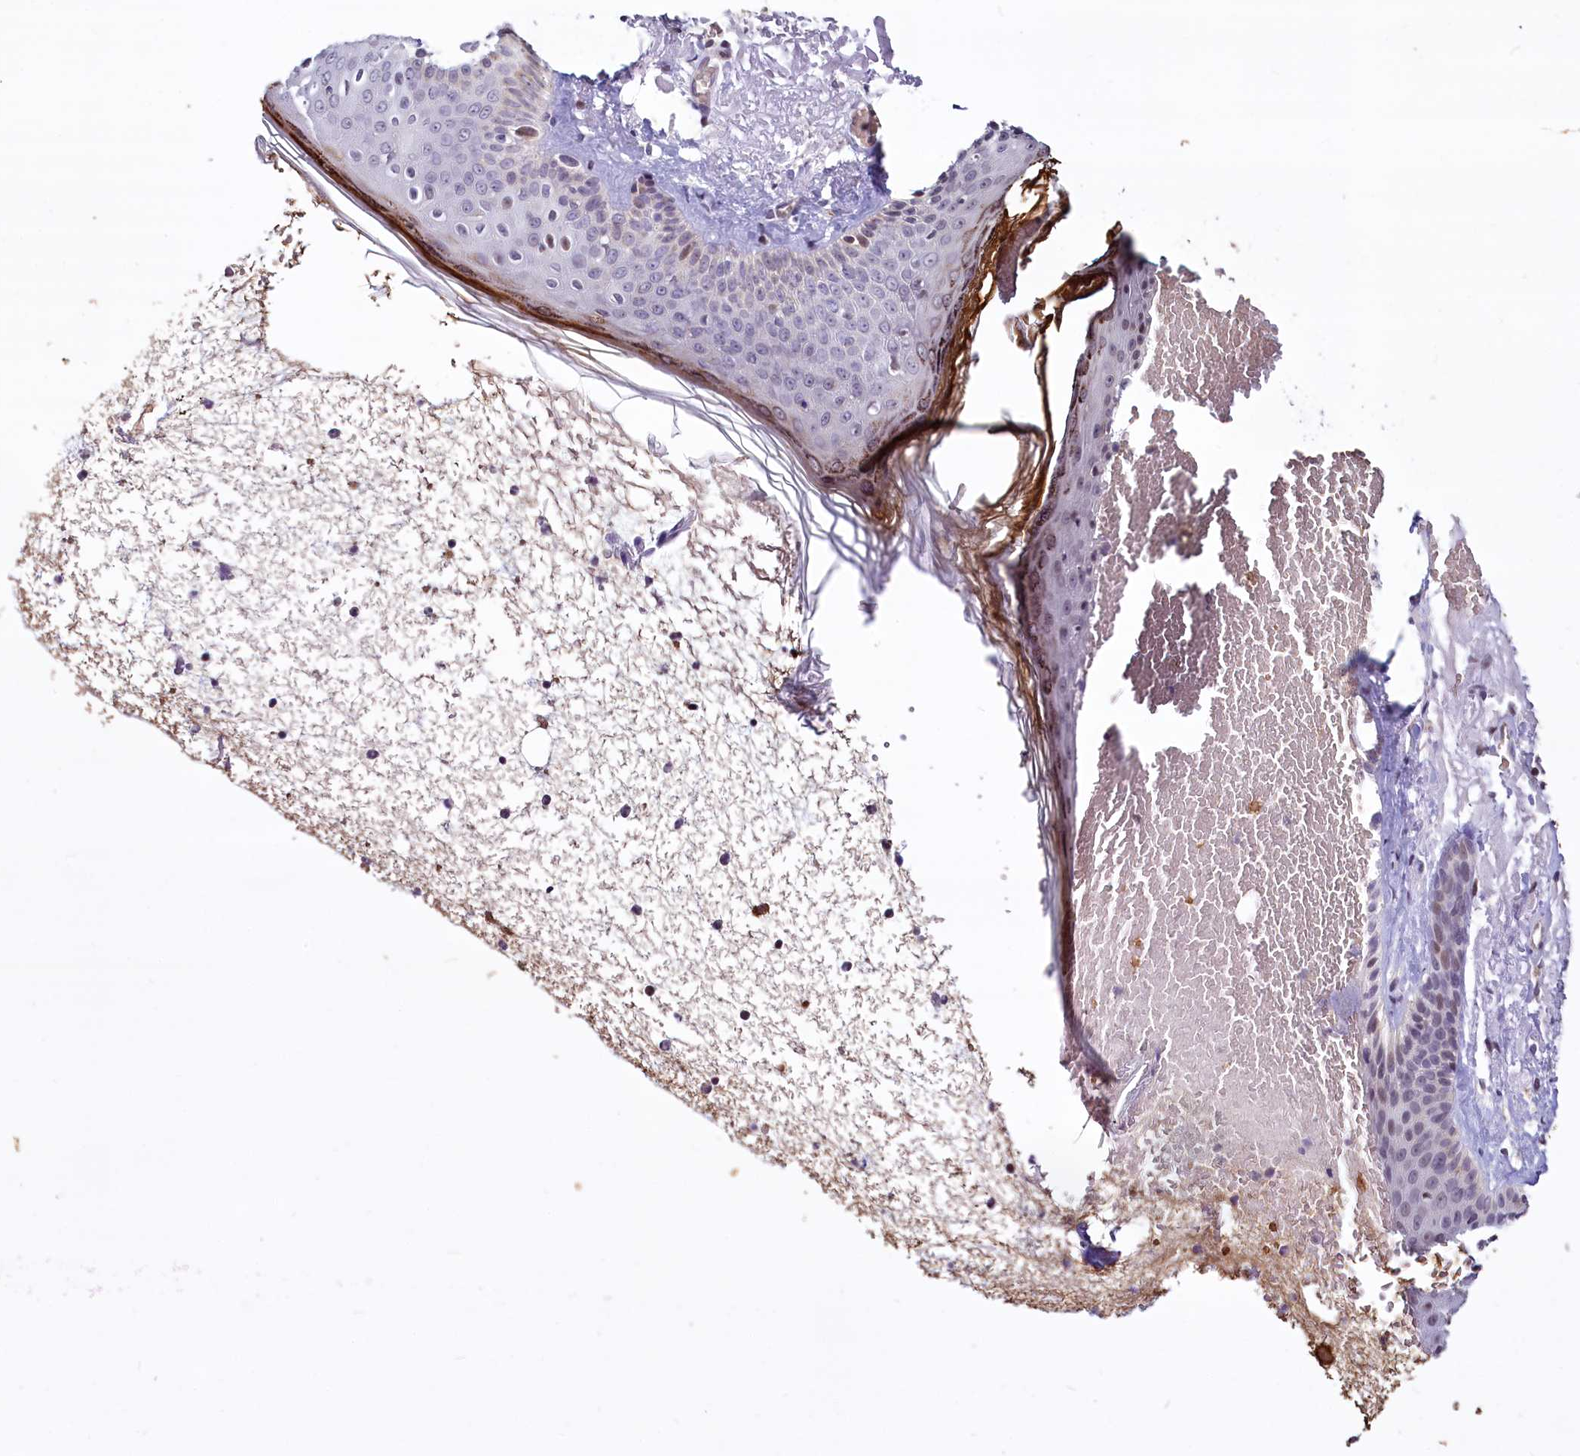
{"staining": {"intensity": "negative", "quantity": "none", "location": "none"}, "tissue": "skin cancer", "cell_type": "Tumor cells", "image_type": "cancer", "snomed": [{"axis": "morphology", "description": "Normal tissue, NOS"}, {"axis": "morphology", "description": "Basal cell carcinoma"}, {"axis": "topography", "description": "Skin"}], "caption": "Immunohistochemistry photomicrograph of skin basal cell carcinoma stained for a protein (brown), which displays no expression in tumor cells.", "gene": "BANK1", "patient": {"sex": "male", "age": 66}}